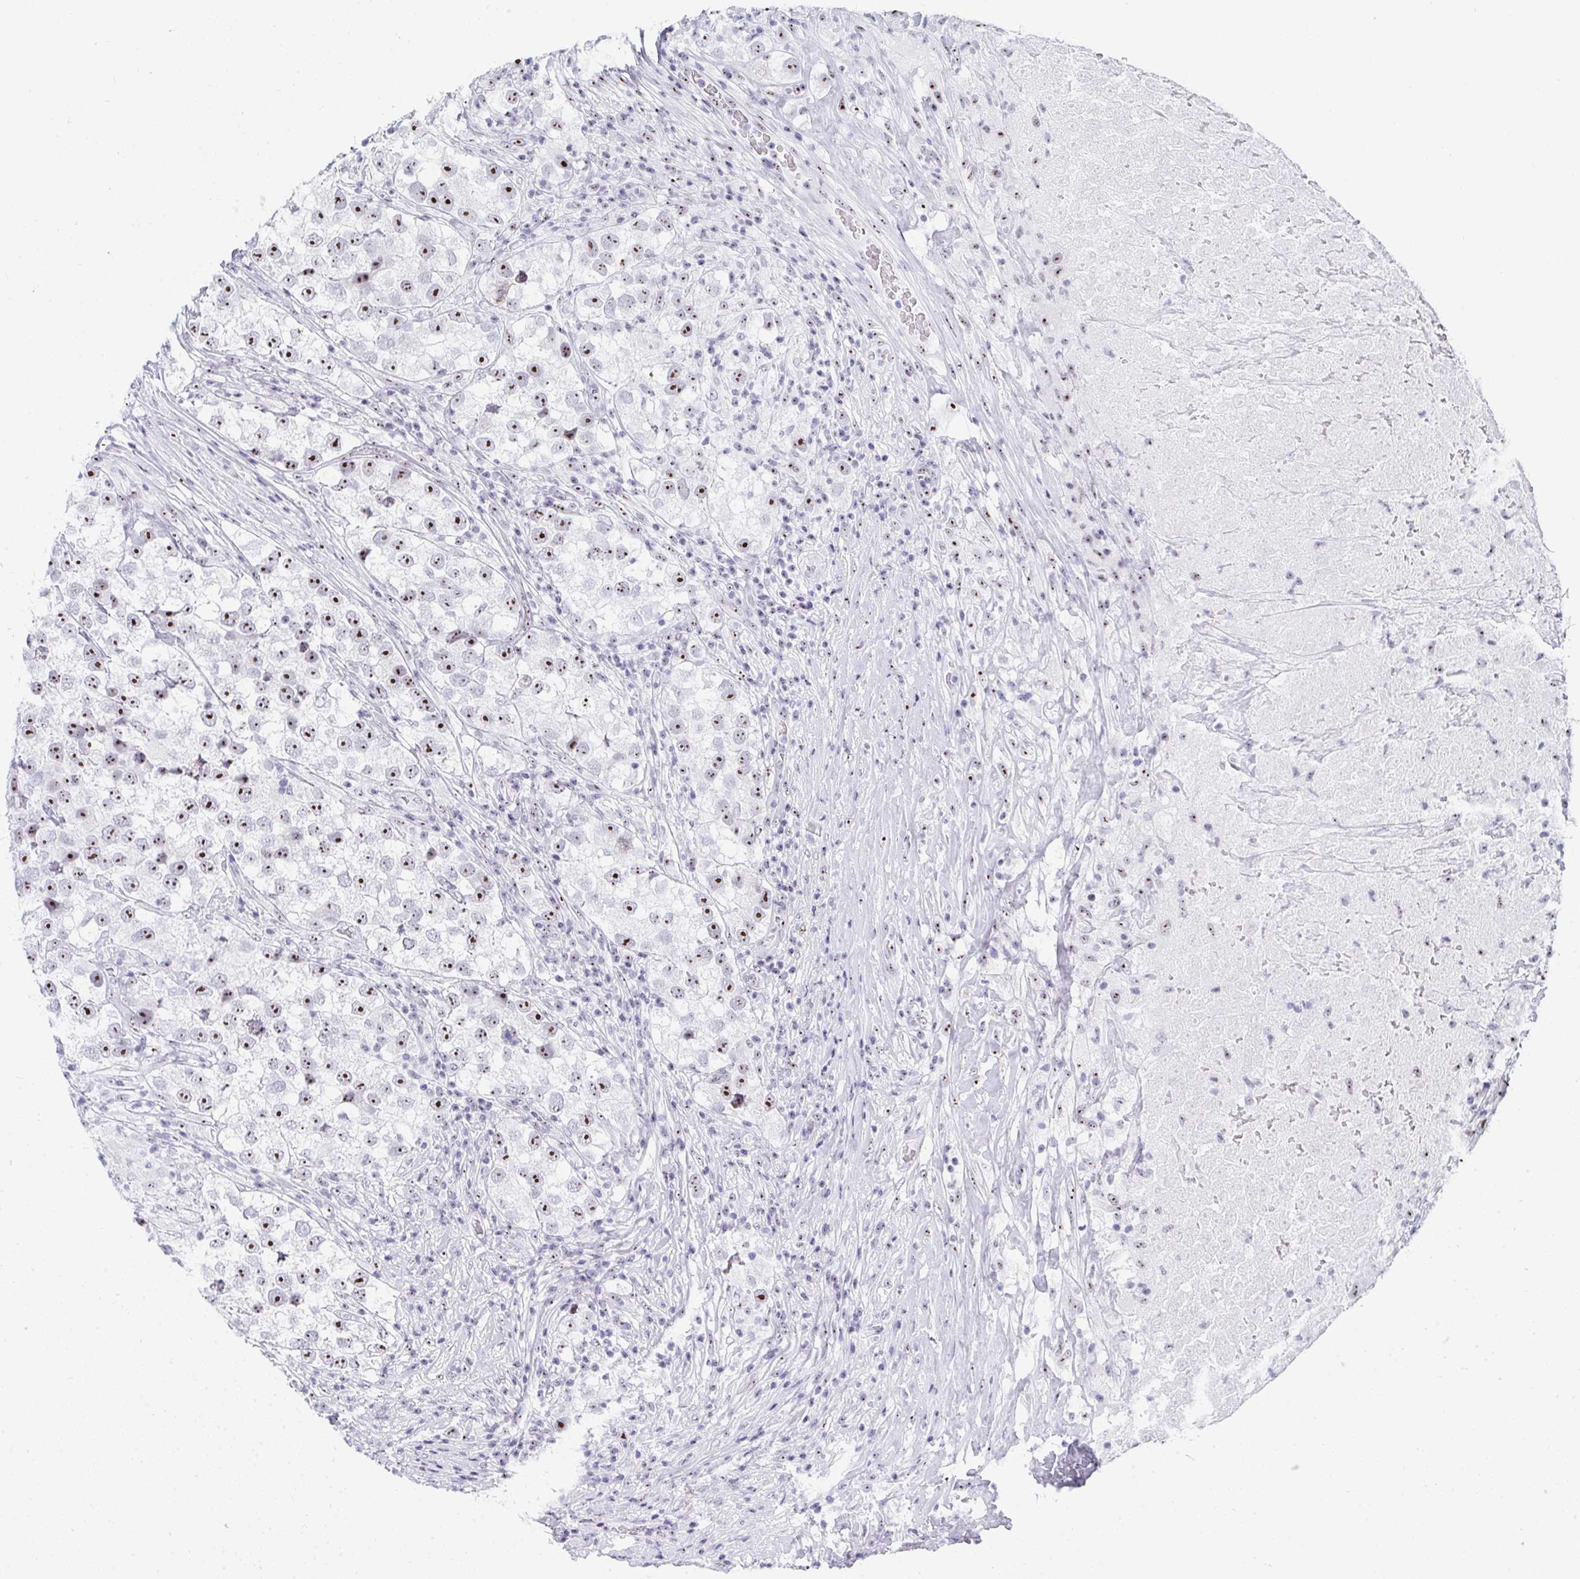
{"staining": {"intensity": "strong", "quantity": ">75%", "location": "nuclear"}, "tissue": "testis cancer", "cell_type": "Tumor cells", "image_type": "cancer", "snomed": [{"axis": "morphology", "description": "Seminoma, NOS"}, {"axis": "topography", "description": "Testis"}], "caption": "Immunohistochemical staining of seminoma (testis) exhibits high levels of strong nuclear protein positivity in about >75% of tumor cells.", "gene": "NOP10", "patient": {"sex": "male", "age": 46}}